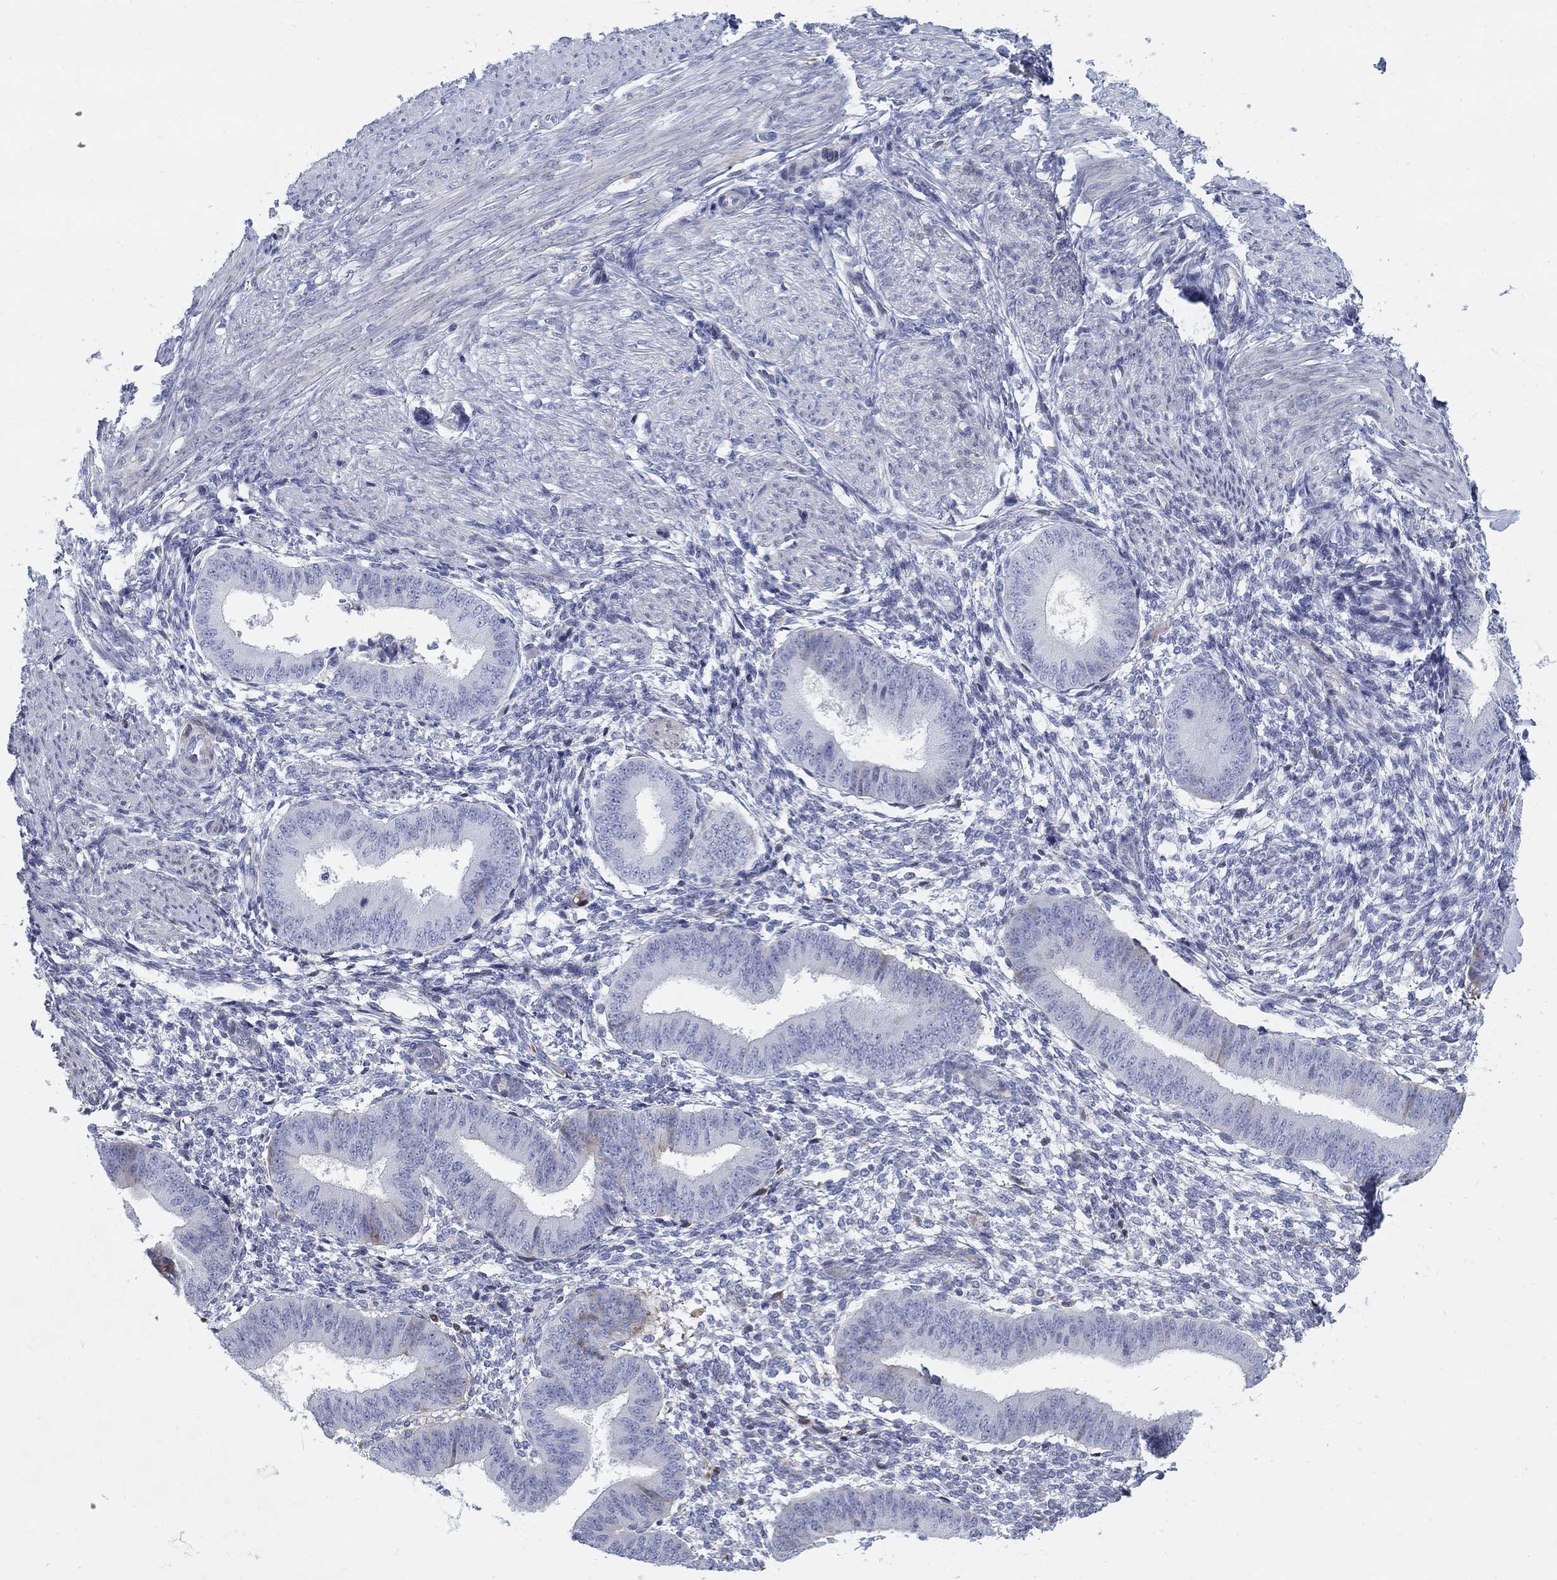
{"staining": {"intensity": "negative", "quantity": "none", "location": "none"}, "tissue": "endometrium", "cell_type": "Cells in endometrial stroma", "image_type": "normal", "snomed": [{"axis": "morphology", "description": "Normal tissue, NOS"}, {"axis": "topography", "description": "Endometrium"}], "caption": "Endometrium stained for a protein using immunohistochemistry demonstrates no positivity cells in endometrial stroma.", "gene": "HEATR4", "patient": {"sex": "female", "age": 47}}